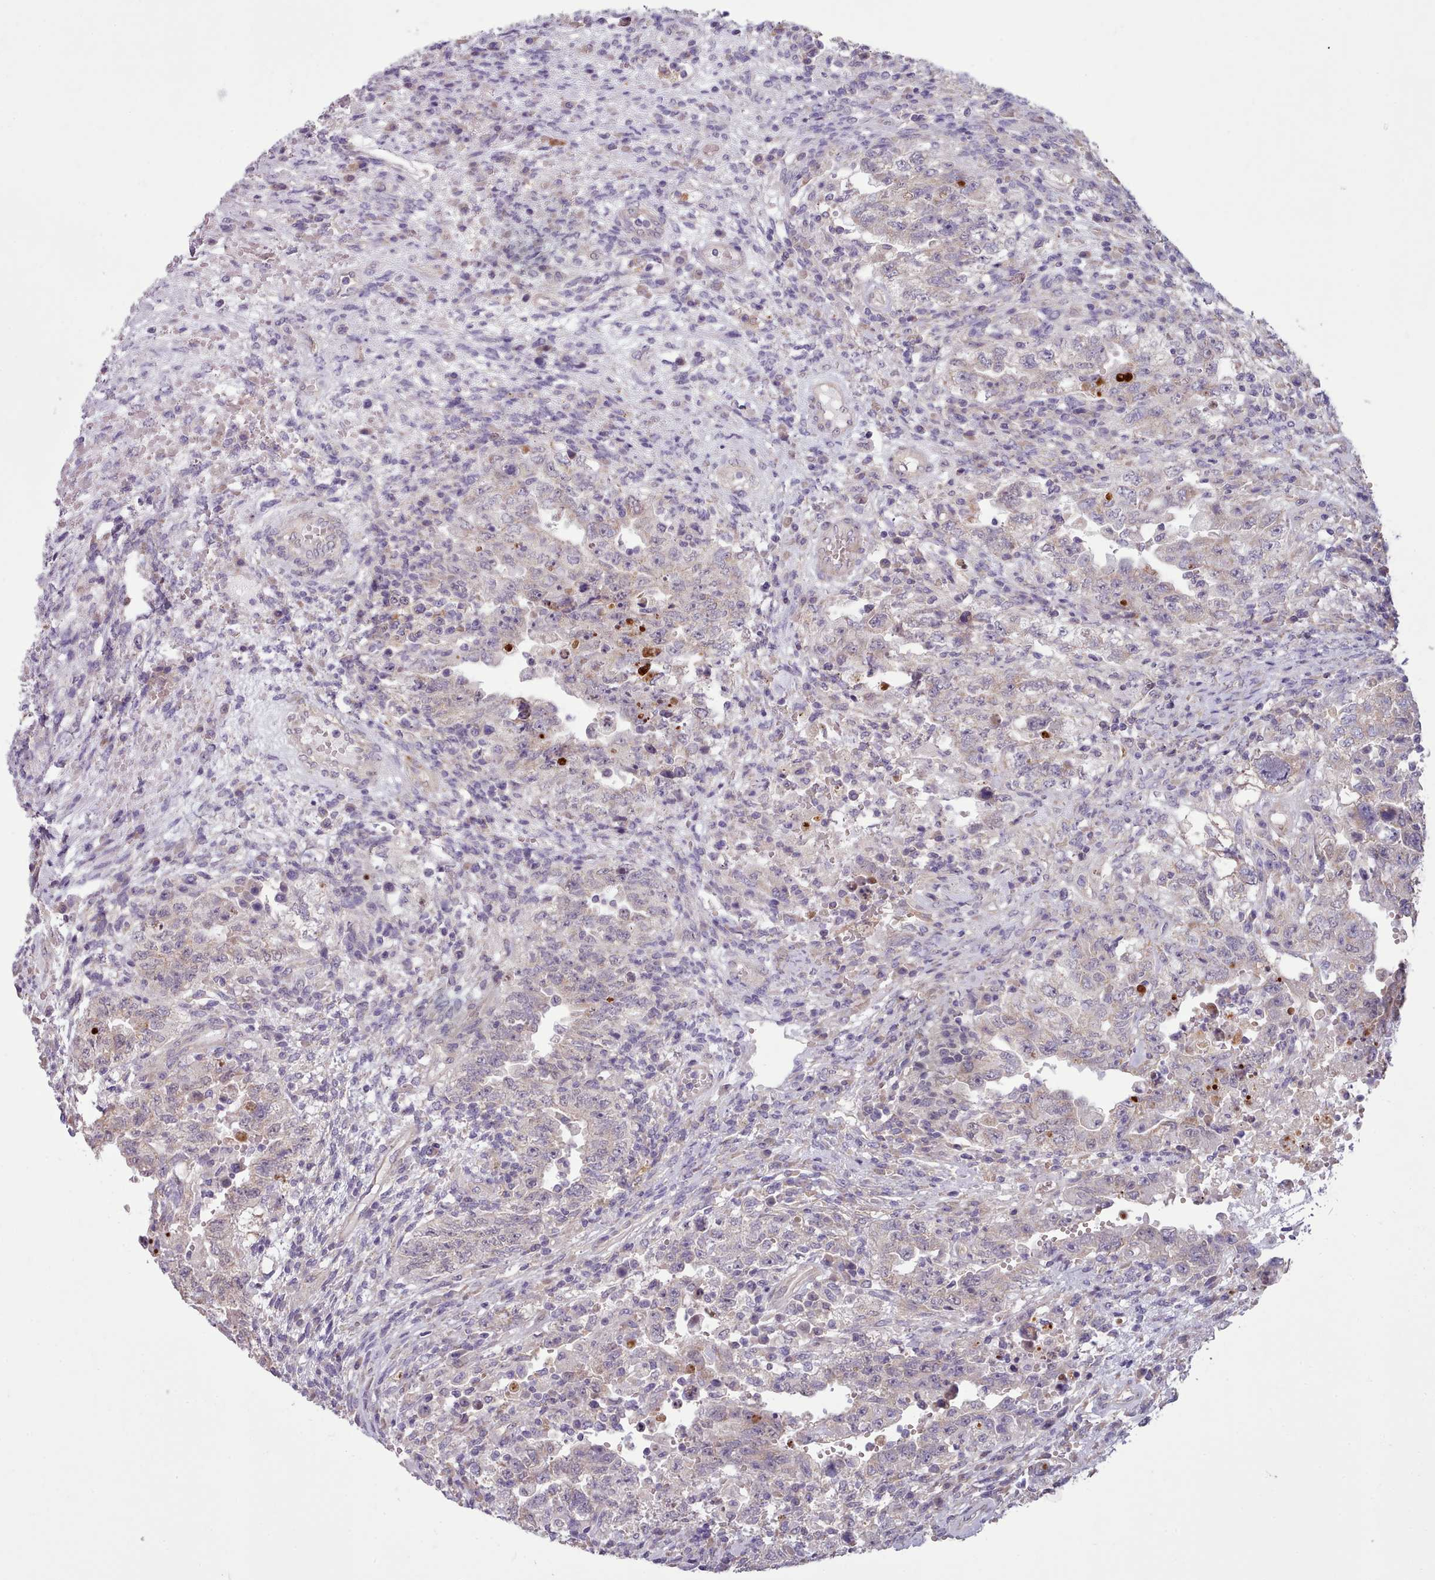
{"staining": {"intensity": "negative", "quantity": "none", "location": "none"}, "tissue": "testis cancer", "cell_type": "Tumor cells", "image_type": "cancer", "snomed": [{"axis": "morphology", "description": "Carcinoma, Embryonal, NOS"}, {"axis": "topography", "description": "Testis"}], "caption": "Tumor cells show no significant expression in testis cancer (embryonal carcinoma).", "gene": "DPF1", "patient": {"sex": "male", "age": 26}}